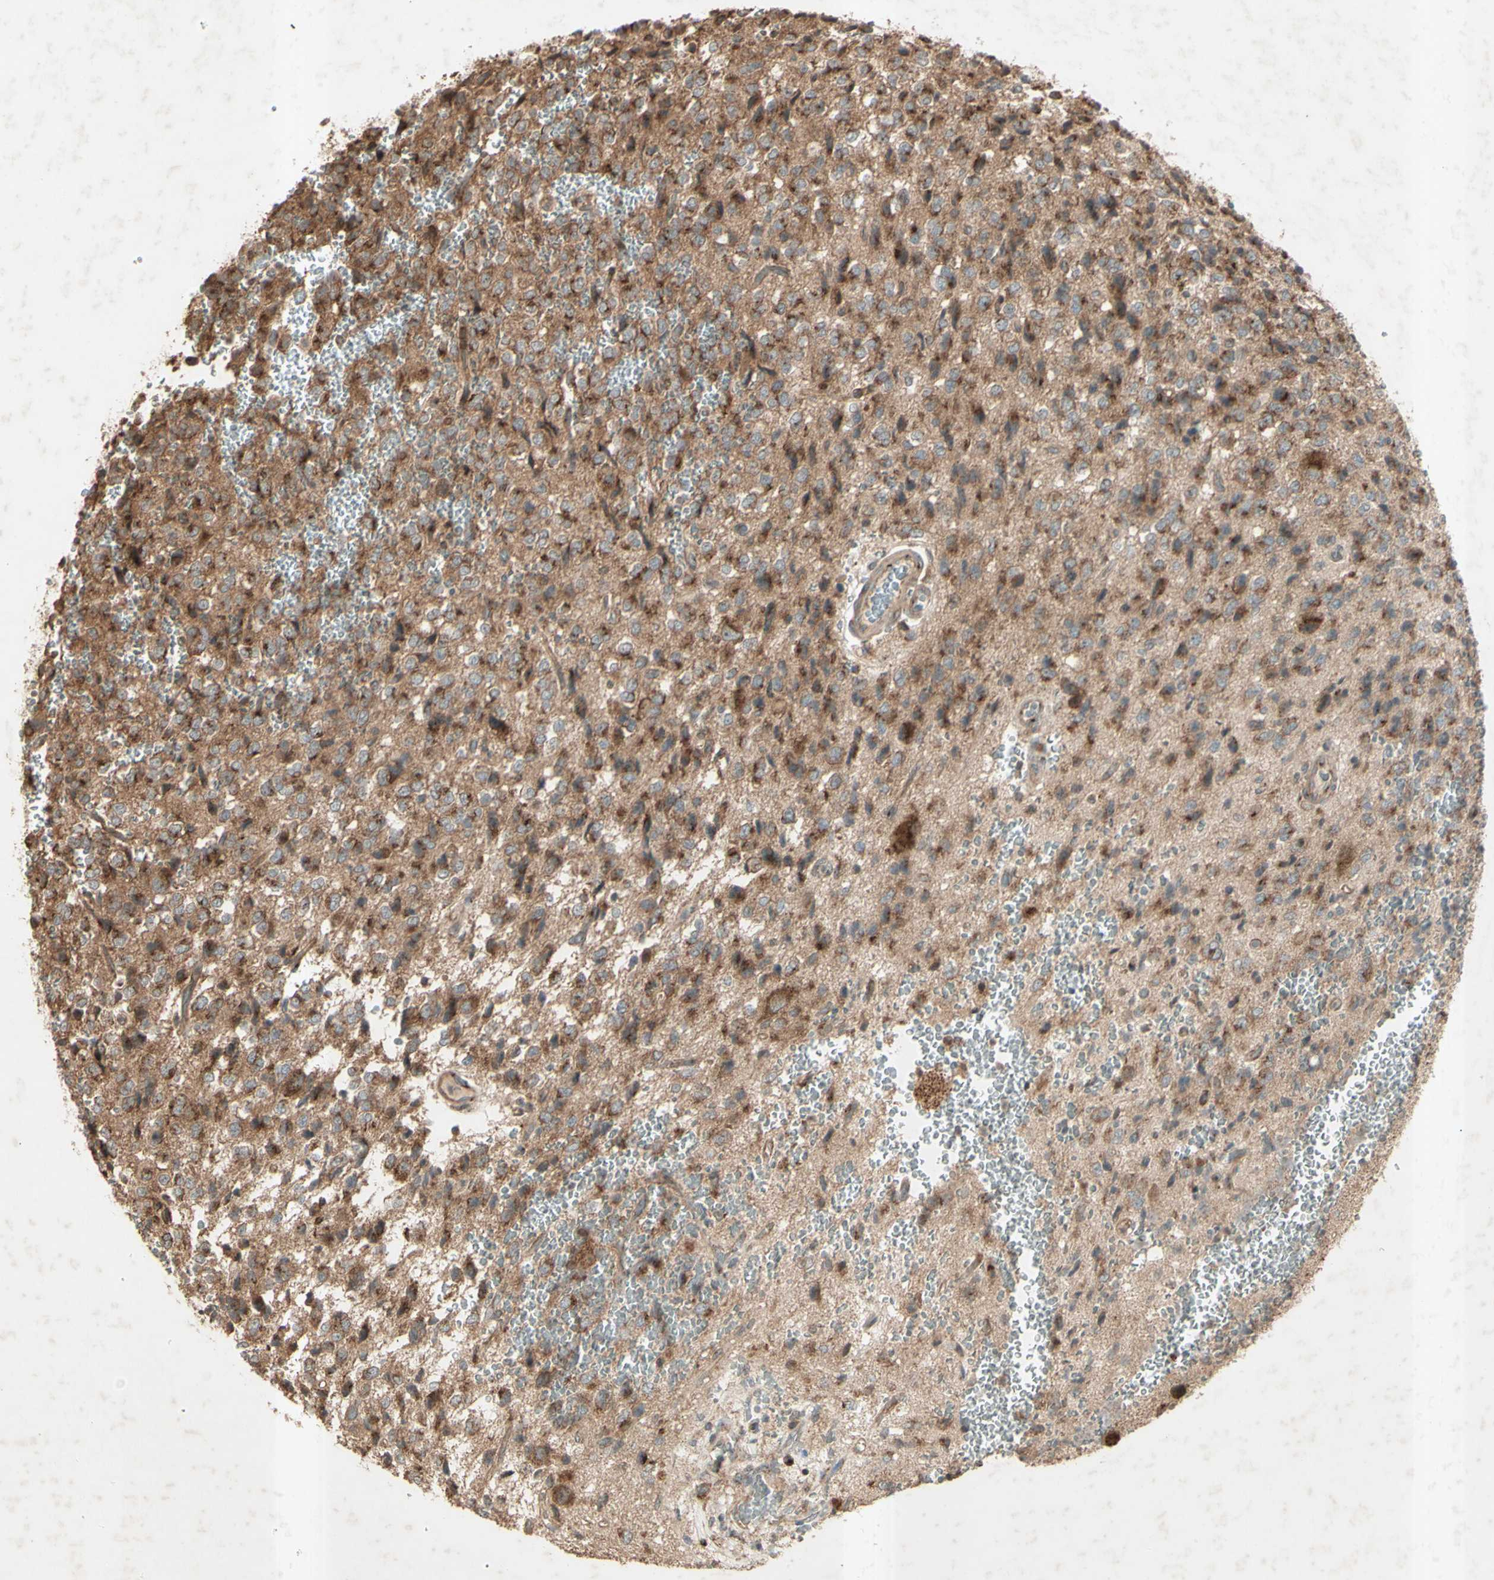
{"staining": {"intensity": "moderate", "quantity": ">75%", "location": "cytoplasmic/membranous"}, "tissue": "glioma", "cell_type": "Tumor cells", "image_type": "cancer", "snomed": [{"axis": "morphology", "description": "Glioma, malignant, High grade"}, {"axis": "topography", "description": "pancreas cauda"}], "caption": "This is an image of IHC staining of malignant glioma (high-grade), which shows moderate expression in the cytoplasmic/membranous of tumor cells.", "gene": "AP1G1", "patient": {"sex": "male", "age": 60}}